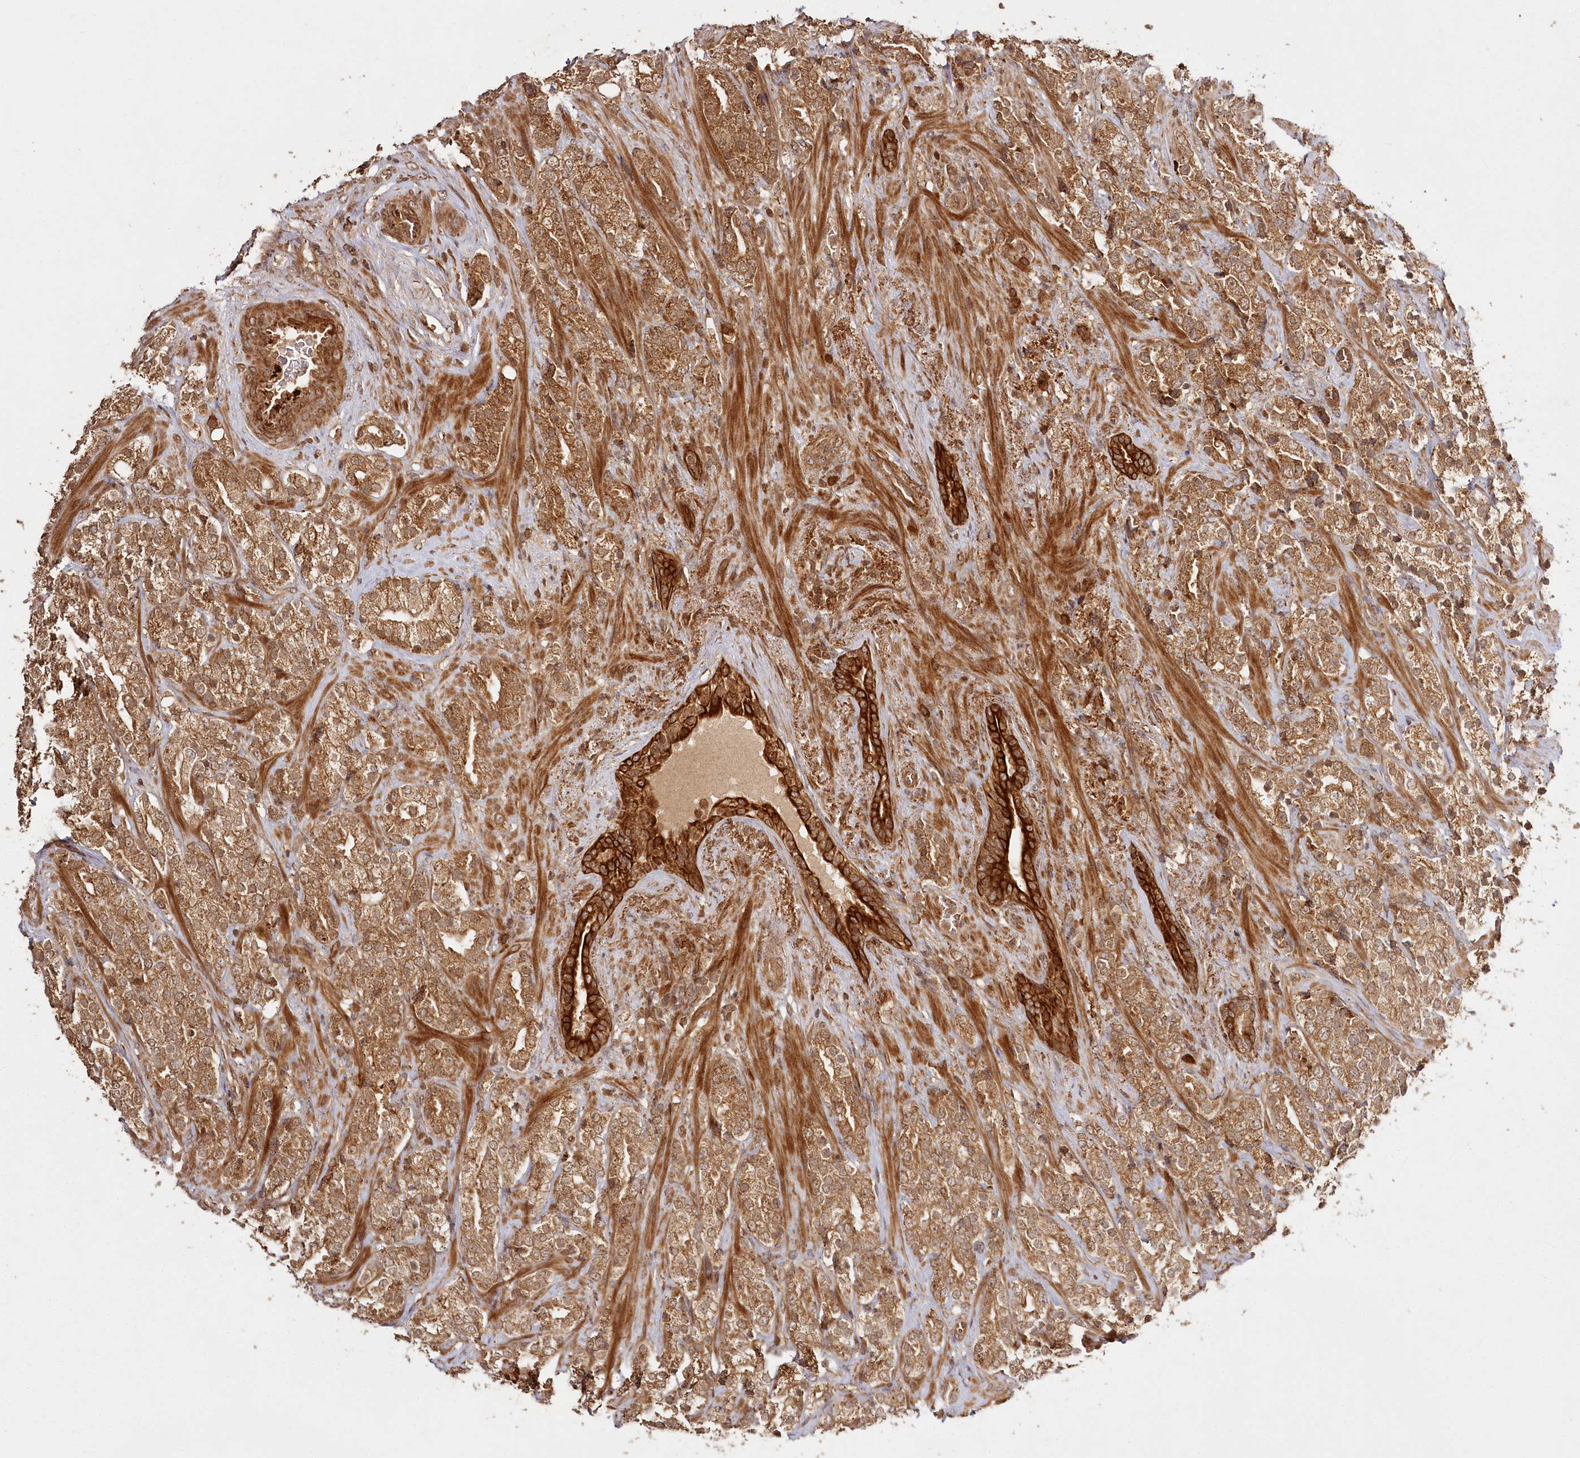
{"staining": {"intensity": "moderate", "quantity": ">75%", "location": "cytoplasmic/membranous,nuclear"}, "tissue": "prostate cancer", "cell_type": "Tumor cells", "image_type": "cancer", "snomed": [{"axis": "morphology", "description": "Adenocarcinoma, High grade"}, {"axis": "topography", "description": "Prostate"}], "caption": "DAB (3,3'-diaminobenzidine) immunohistochemical staining of human prostate cancer shows moderate cytoplasmic/membranous and nuclear protein expression in about >75% of tumor cells. The staining was performed using DAB, with brown indicating positive protein expression. Nuclei are stained blue with hematoxylin.", "gene": "ULK2", "patient": {"sex": "male", "age": 71}}